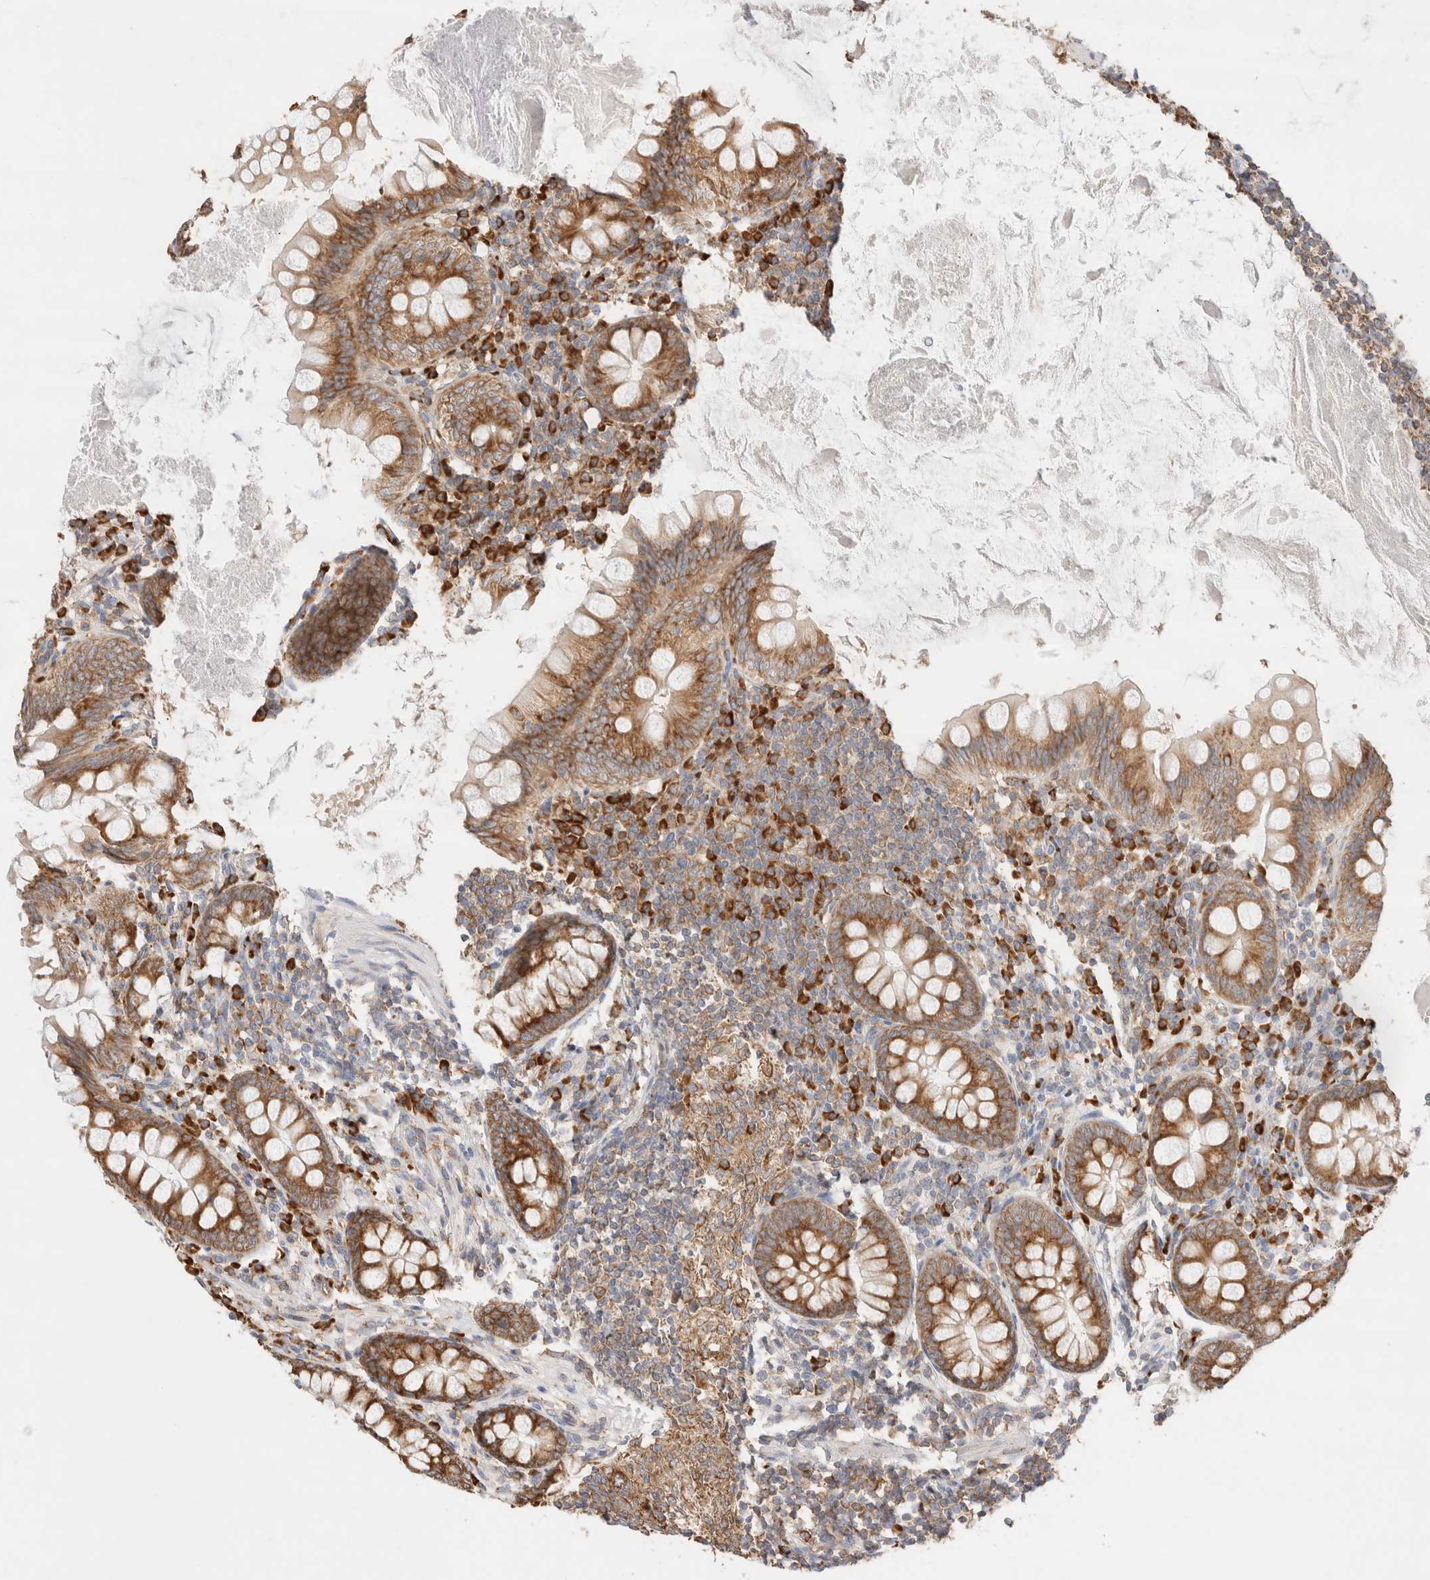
{"staining": {"intensity": "strong", "quantity": ">75%", "location": "cytoplasmic/membranous"}, "tissue": "appendix", "cell_type": "Glandular cells", "image_type": "normal", "snomed": [{"axis": "morphology", "description": "Normal tissue, NOS"}, {"axis": "topography", "description": "Appendix"}], "caption": "DAB immunohistochemical staining of normal human appendix reveals strong cytoplasmic/membranous protein positivity in about >75% of glandular cells. The protein of interest is shown in brown color, while the nuclei are stained blue.", "gene": "ZC2HC1A", "patient": {"sex": "female", "age": 77}}